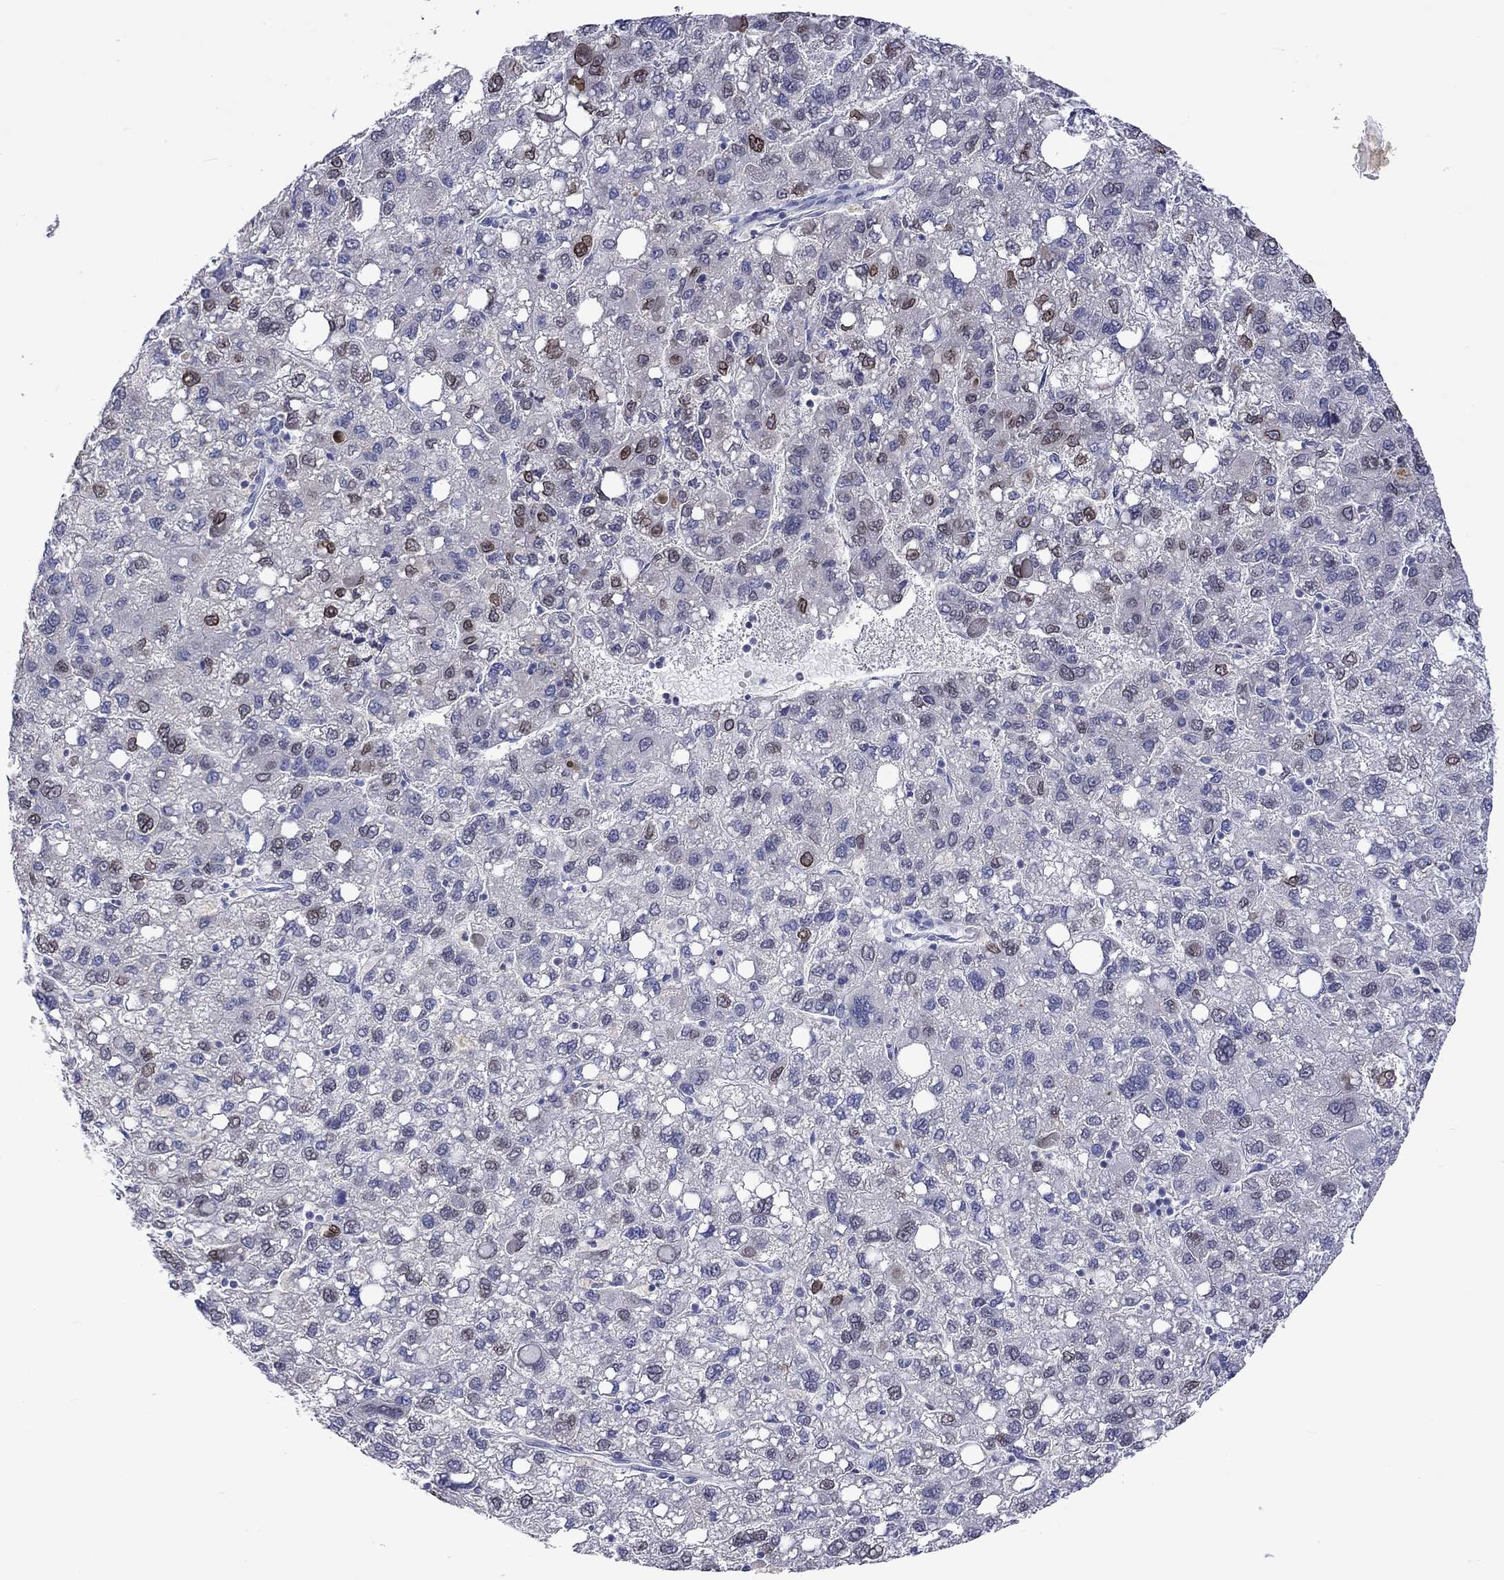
{"staining": {"intensity": "moderate", "quantity": "<25%", "location": "nuclear"}, "tissue": "liver cancer", "cell_type": "Tumor cells", "image_type": "cancer", "snomed": [{"axis": "morphology", "description": "Carcinoma, Hepatocellular, NOS"}, {"axis": "topography", "description": "Liver"}], "caption": "This histopathology image shows liver cancer (hepatocellular carcinoma) stained with immunohistochemistry (IHC) to label a protein in brown. The nuclear of tumor cells show moderate positivity for the protein. Nuclei are counter-stained blue.", "gene": "LRFN4", "patient": {"sex": "female", "age": 82}}